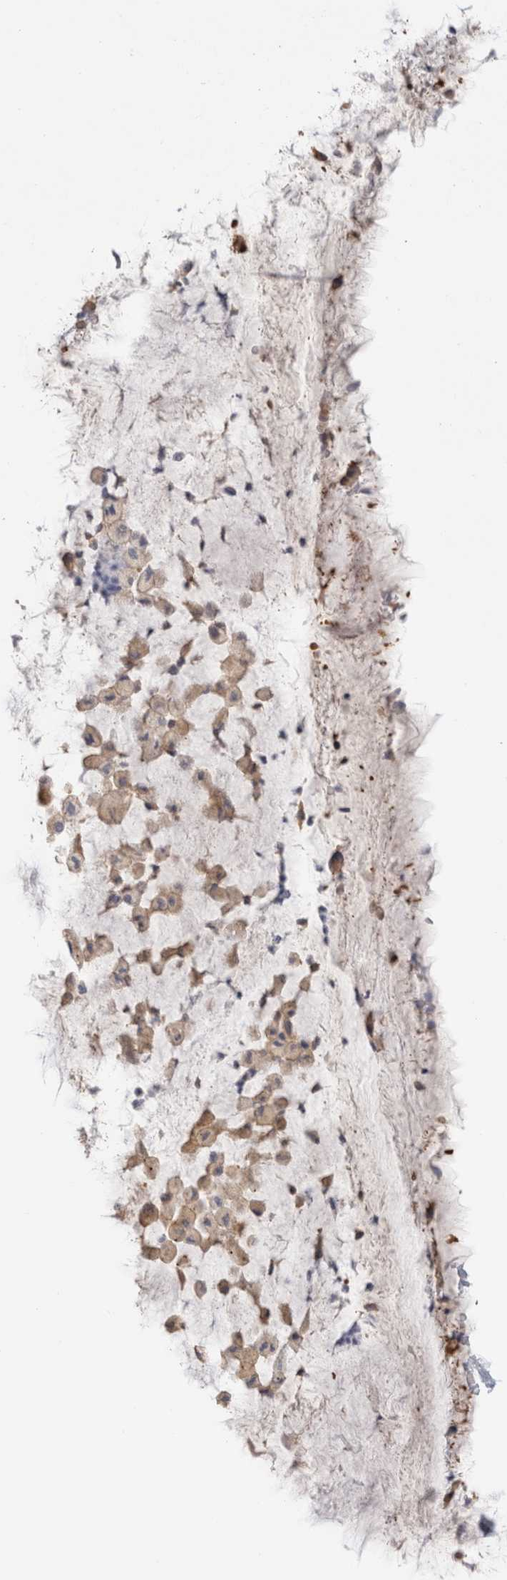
{"staining": {"intensity": "strong", "quantity": ">75%", "location": "cytoplasmic/membranous"}, "tissue": "bronchus", "cell_type": "Respiratory epithelial cells", "image_type": "normal", "snomed": [{"axis": "morphology", "description": "Normal tissue, NOS"}, {"axis": "topography", "description": "Cartilage tissue"}], "caption": "Bronchus stained with DAB (3,3'-diaminobenzidine) IHC reveals high levels of strong cytoplasmic/membranous expression in about >75% of respiratory epithelial cells.", "gene": "CAPN2", "patient": {"sex": "female", "age": 63}}